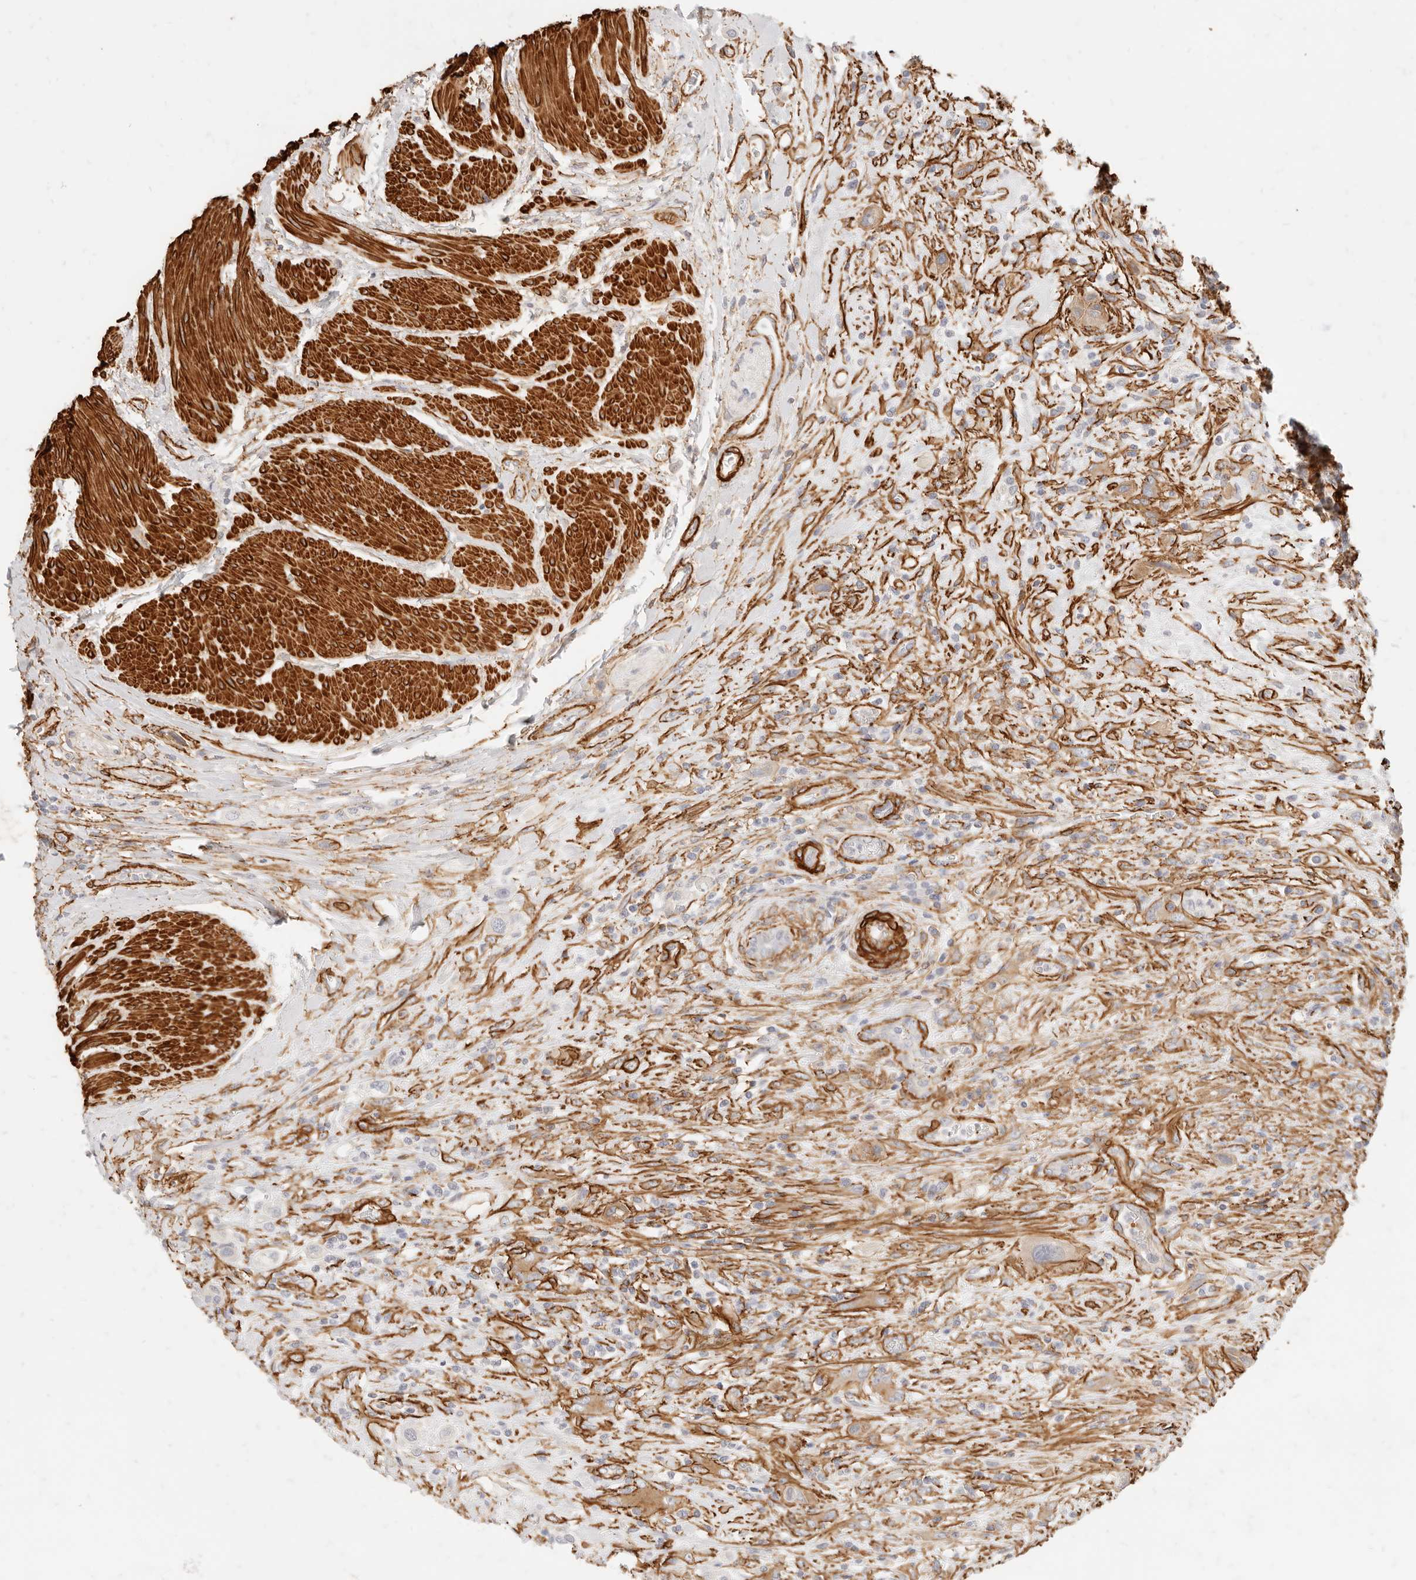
{"staining": {"intensity": "negative", "quantity": "none", "location": "none"}, "tissue": "urothelial cancer", "cell_type": "Tumor cells", "image_type": "cancer", "snomed": [{"axis": "morphology", "description": "Urothelial carcinoma, High grade"}, {"axis": "topography", "description": "Urinary bladder"}], "caption": "A photomicrograph of human urothelial cancer is negative for staining in tumor cells.", "gene": "TMTC2", "patient": {"sex": "male", "age": 50}}